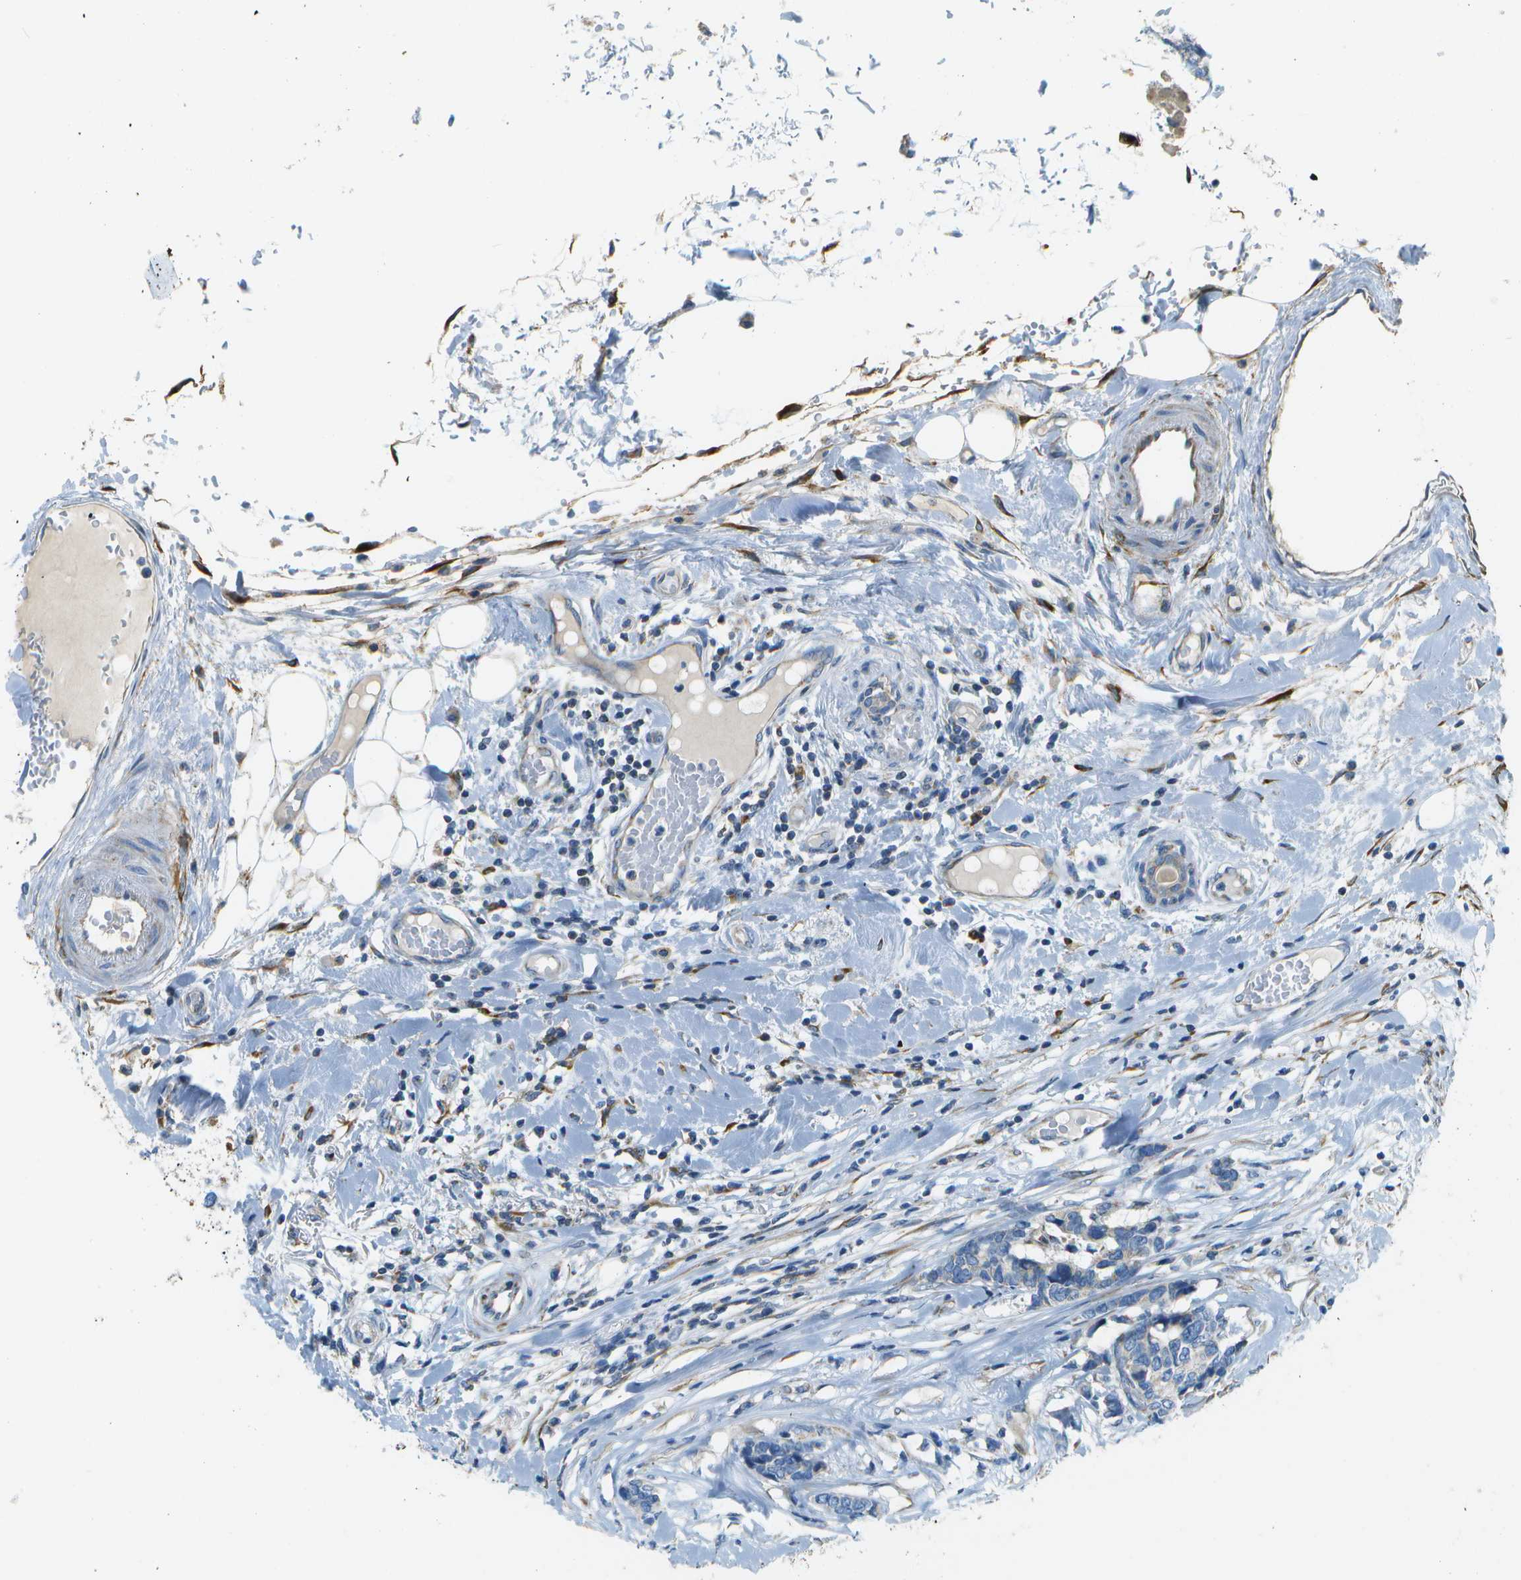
{"staining": {"intensity": "negative", "quantity": "none", "location": "none"}, "tissue": "breast cancer", "cell_type": "Tumor cells", "image_type": "cancer", "snomed": [{"axis": "morphology", "description": "Duct carcinoma"}, {"axis": "topography", "description": "Breast"}], "caption": "Immunohistochemical staining of invasive ductal carcinoma (breast) exhibits no significant positivity in tumor cells. (Brightfield microscopy of DAB (3,3'-diaminobenzidine) immunohistochemistry at high magnification).", "gene": "PTGIS", "patient": {"sex": "female", "age": 87}}